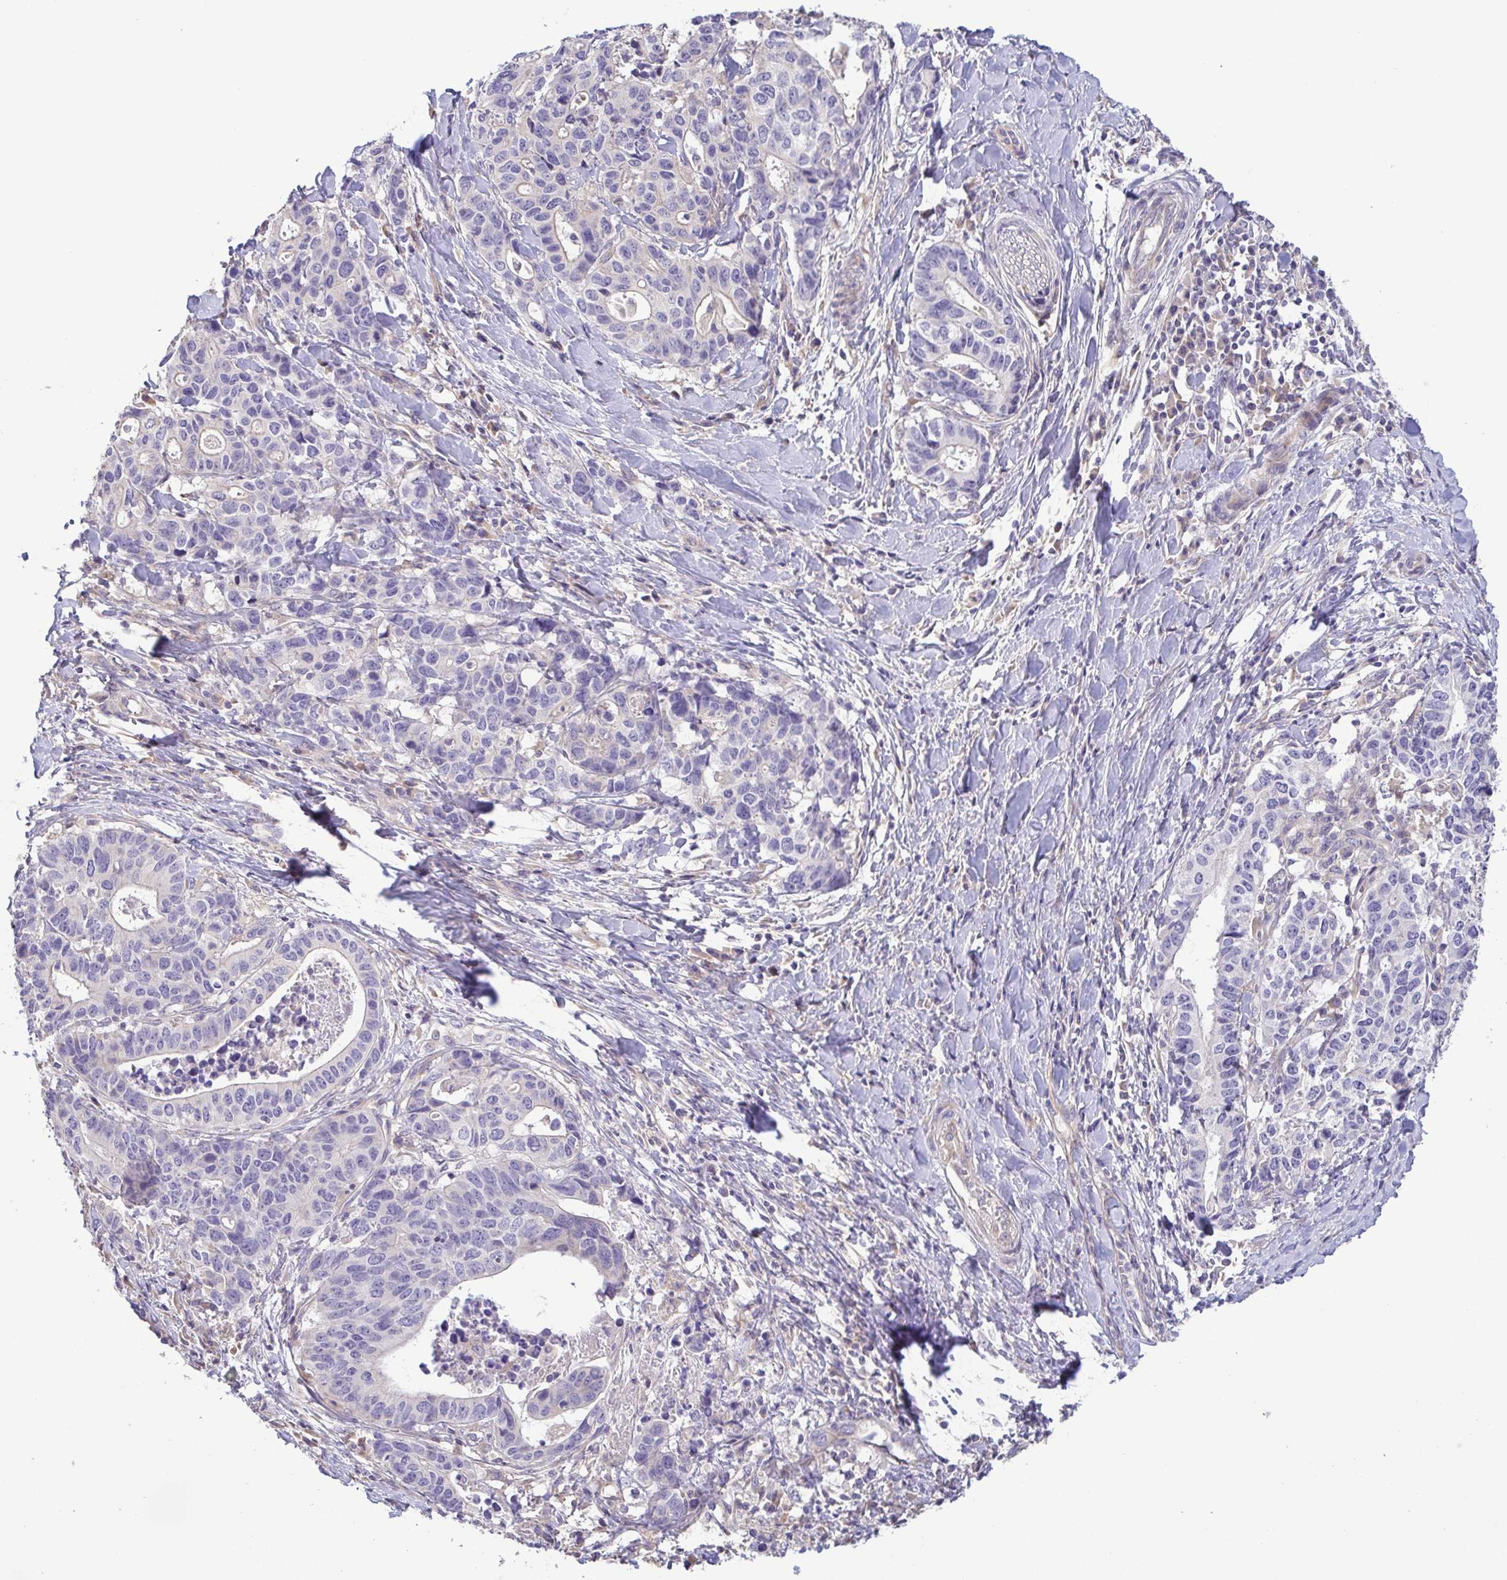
{"staining": {"intensity": "negative", "quantity": "none", "location": "none"}, "tissue": "stomach cancer", "cell_type": "Tumor cells", "image_type": "cancer", "snomed": [{"axis": "morphology", "description": "Adenocarcinoma, NOS"}, {"axis": "topography", "description": "Stomach, upper"}], "caption": "This is a image of immunohistochemistry (IHC) staining of stomach cancer (adenocarcinoma), which shows no expression in tumor cells.", "gene": "LMF2", "patient": {"sex": "female", "age": 67}}